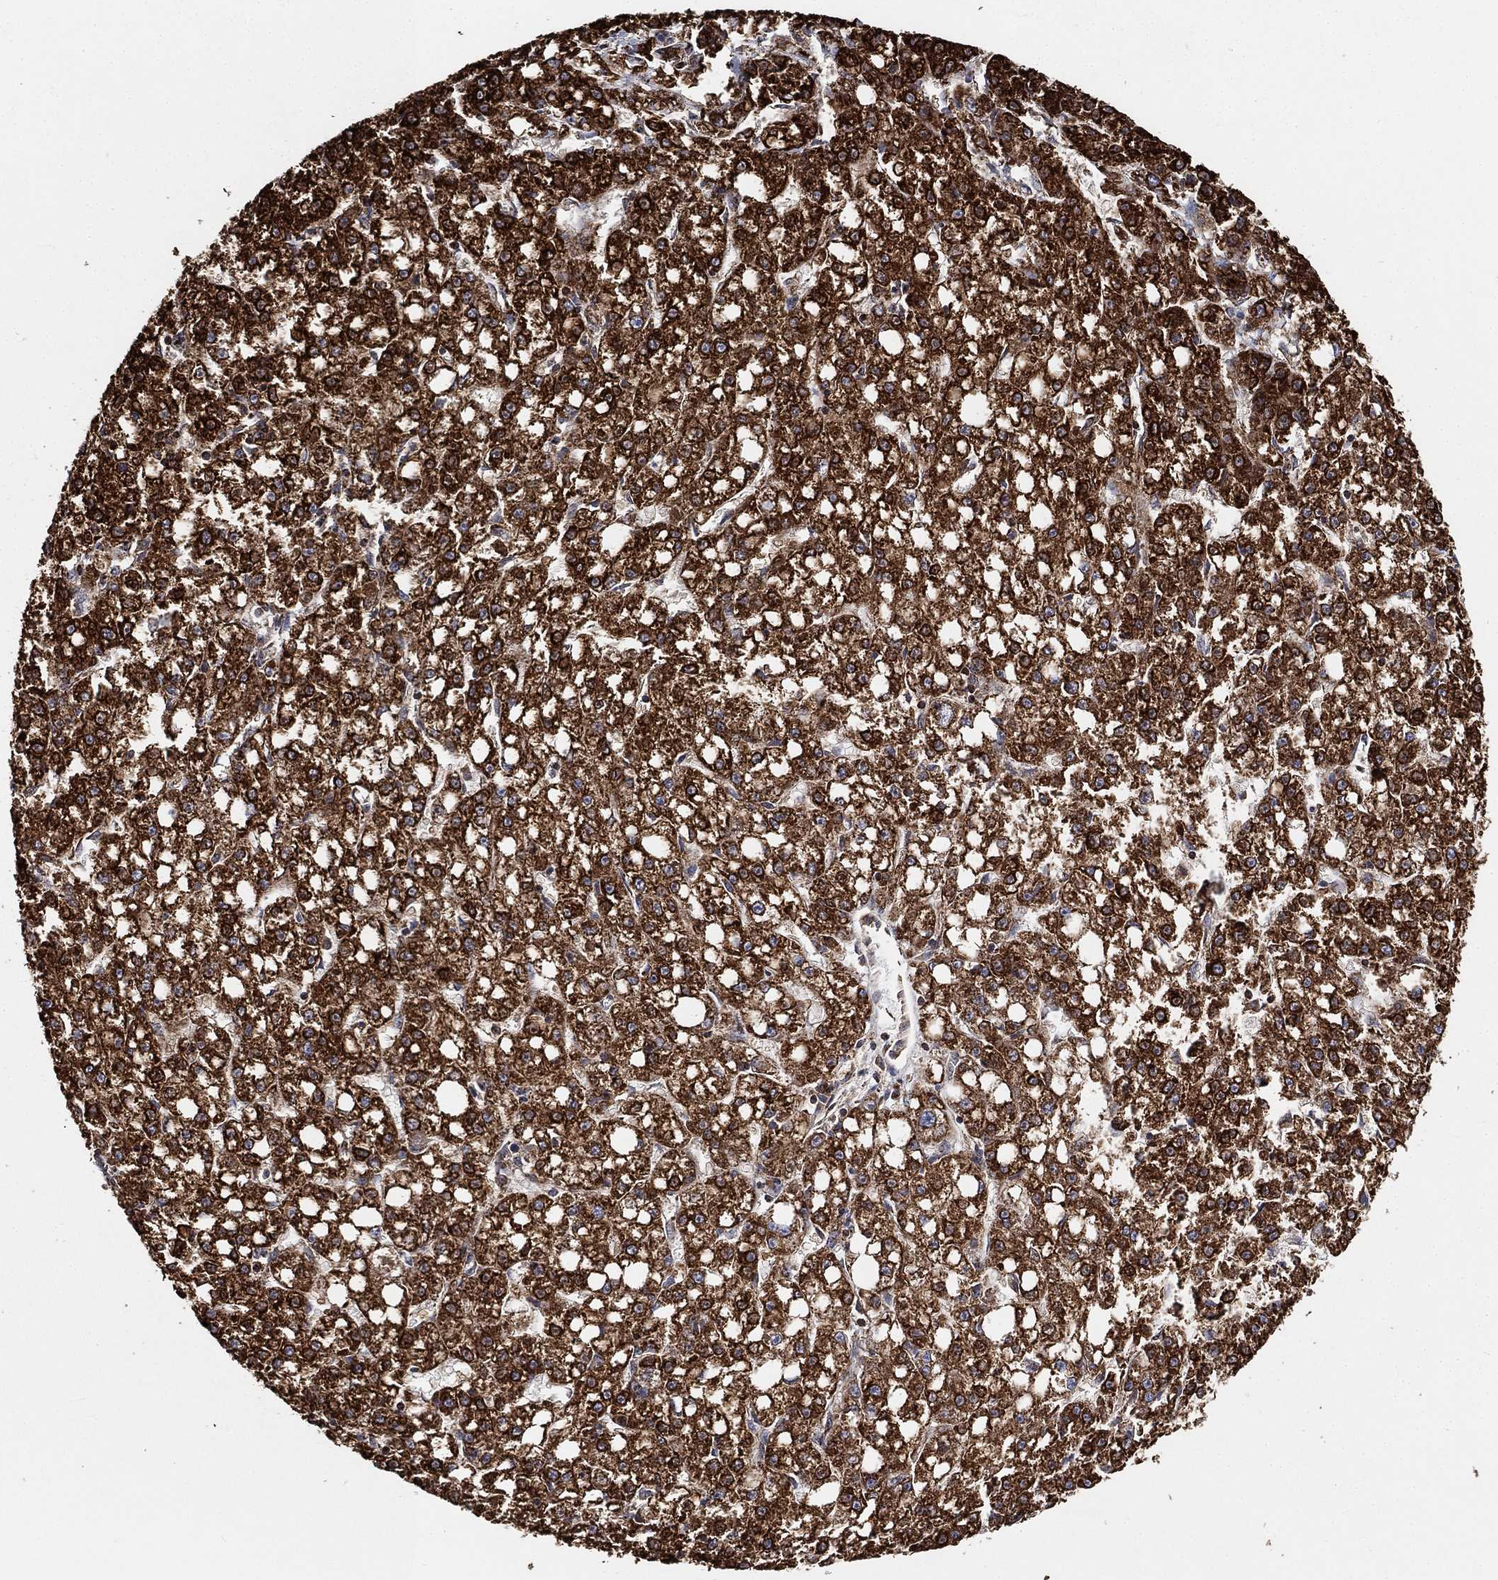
{"staining": {"intensity": "strong", "quantity": ">75%", "location": "cytoplasmic/membranous"}, "tissue": "liver cancer", "cell_type": "Tumor cells", "image_type": "cancer", "snomed": [{"axis": "morphology", "description": "Carcinoma, Hepatocellular, NOS"}, {"axis": "topography", "description": "Liver"}], "caption": "Liver cancer was stained to show a protein in brown. There is high levels of strong cytoplasmic/membranous expression in approximately >75% of tumor cells.", "gene": "SLC38A7", "patient": {"sex": "female", "age": 65}}